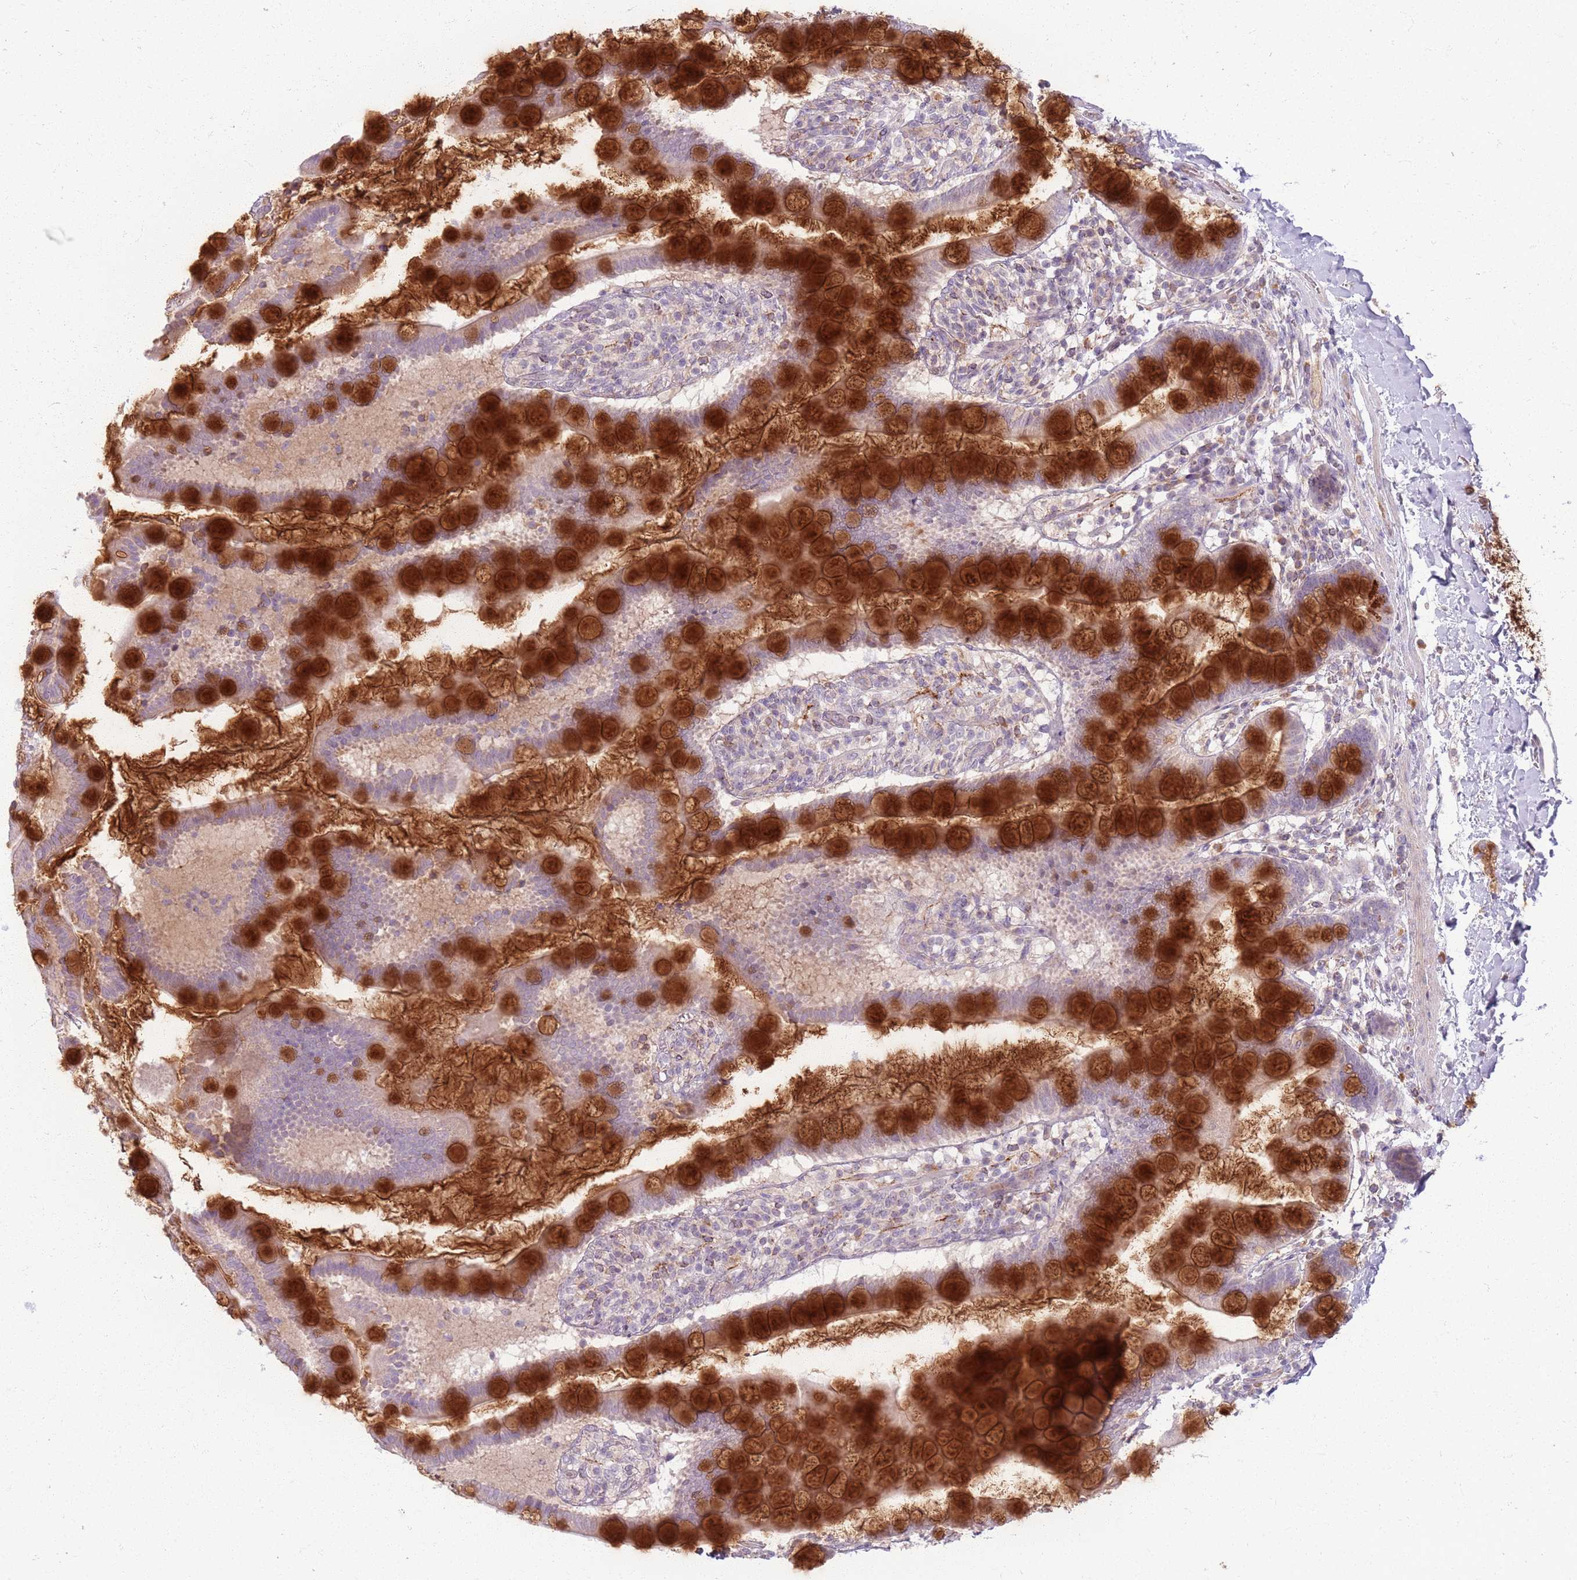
{"staining": {"intensity": "strong", "quantity": "25%-75%", "location": "cytoplasmic/membranous"}, "tissue": "small intestine", "cell_type": "Glandular cells", "image_type": "normal", "snomed": [{"axis": "morphology", "description": "Normal tissue, NOS"}, {"axis": "topography", "description": "Small intestine"}], "caption": "An image of human small intestine stained for a protein reveals strong cytoplasmic/membranous brown staining in glandular cells. (brown staining indicates protein expression, while blue staining denotes nuclei).", "gene": "ZDHHC2", "patient": {"sex": "female", "age": 84}}